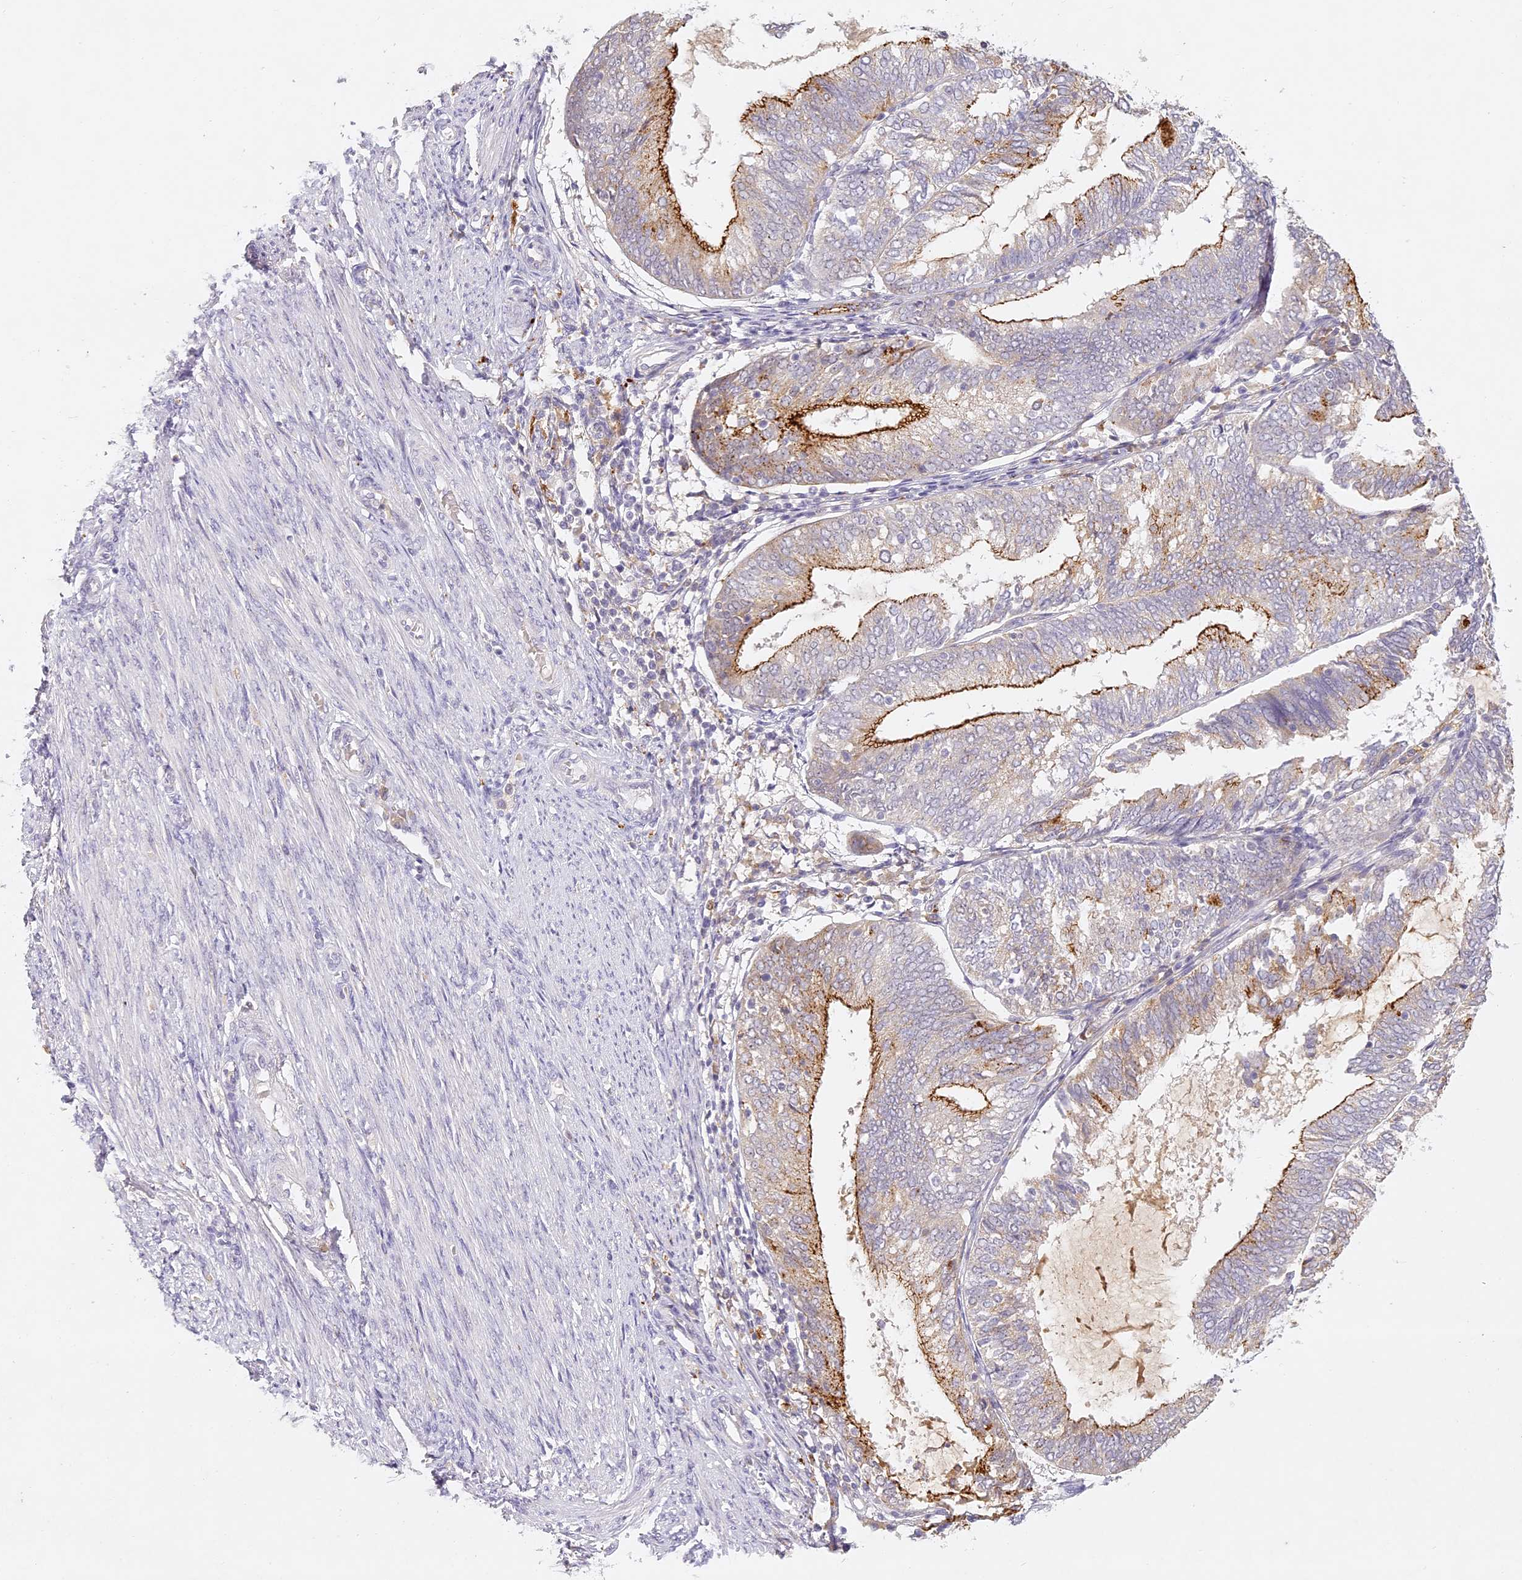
{"staining": {"intensity": "strong", "quantity": "<25%", "location": "cytoplasmic/membranous"}, "tissue": "endometrial cancer", "cell_type": "Tumor cells", "image_type": "cancer", "snomed": [{"axis": "morphology", "description": "Adenocarcinoma, NOS"}, {"axis": "topography", "description": "Endometrium"}], "caption": "A micrograph showing strong cytoplasmic/membranous positivity in about <25% of tumor cells in endometrial adenocarcinoma, as visualized by brown immunohistochemical staining.", "gene": "ELL3", "patient": {"sex": "female", "age": 81}}